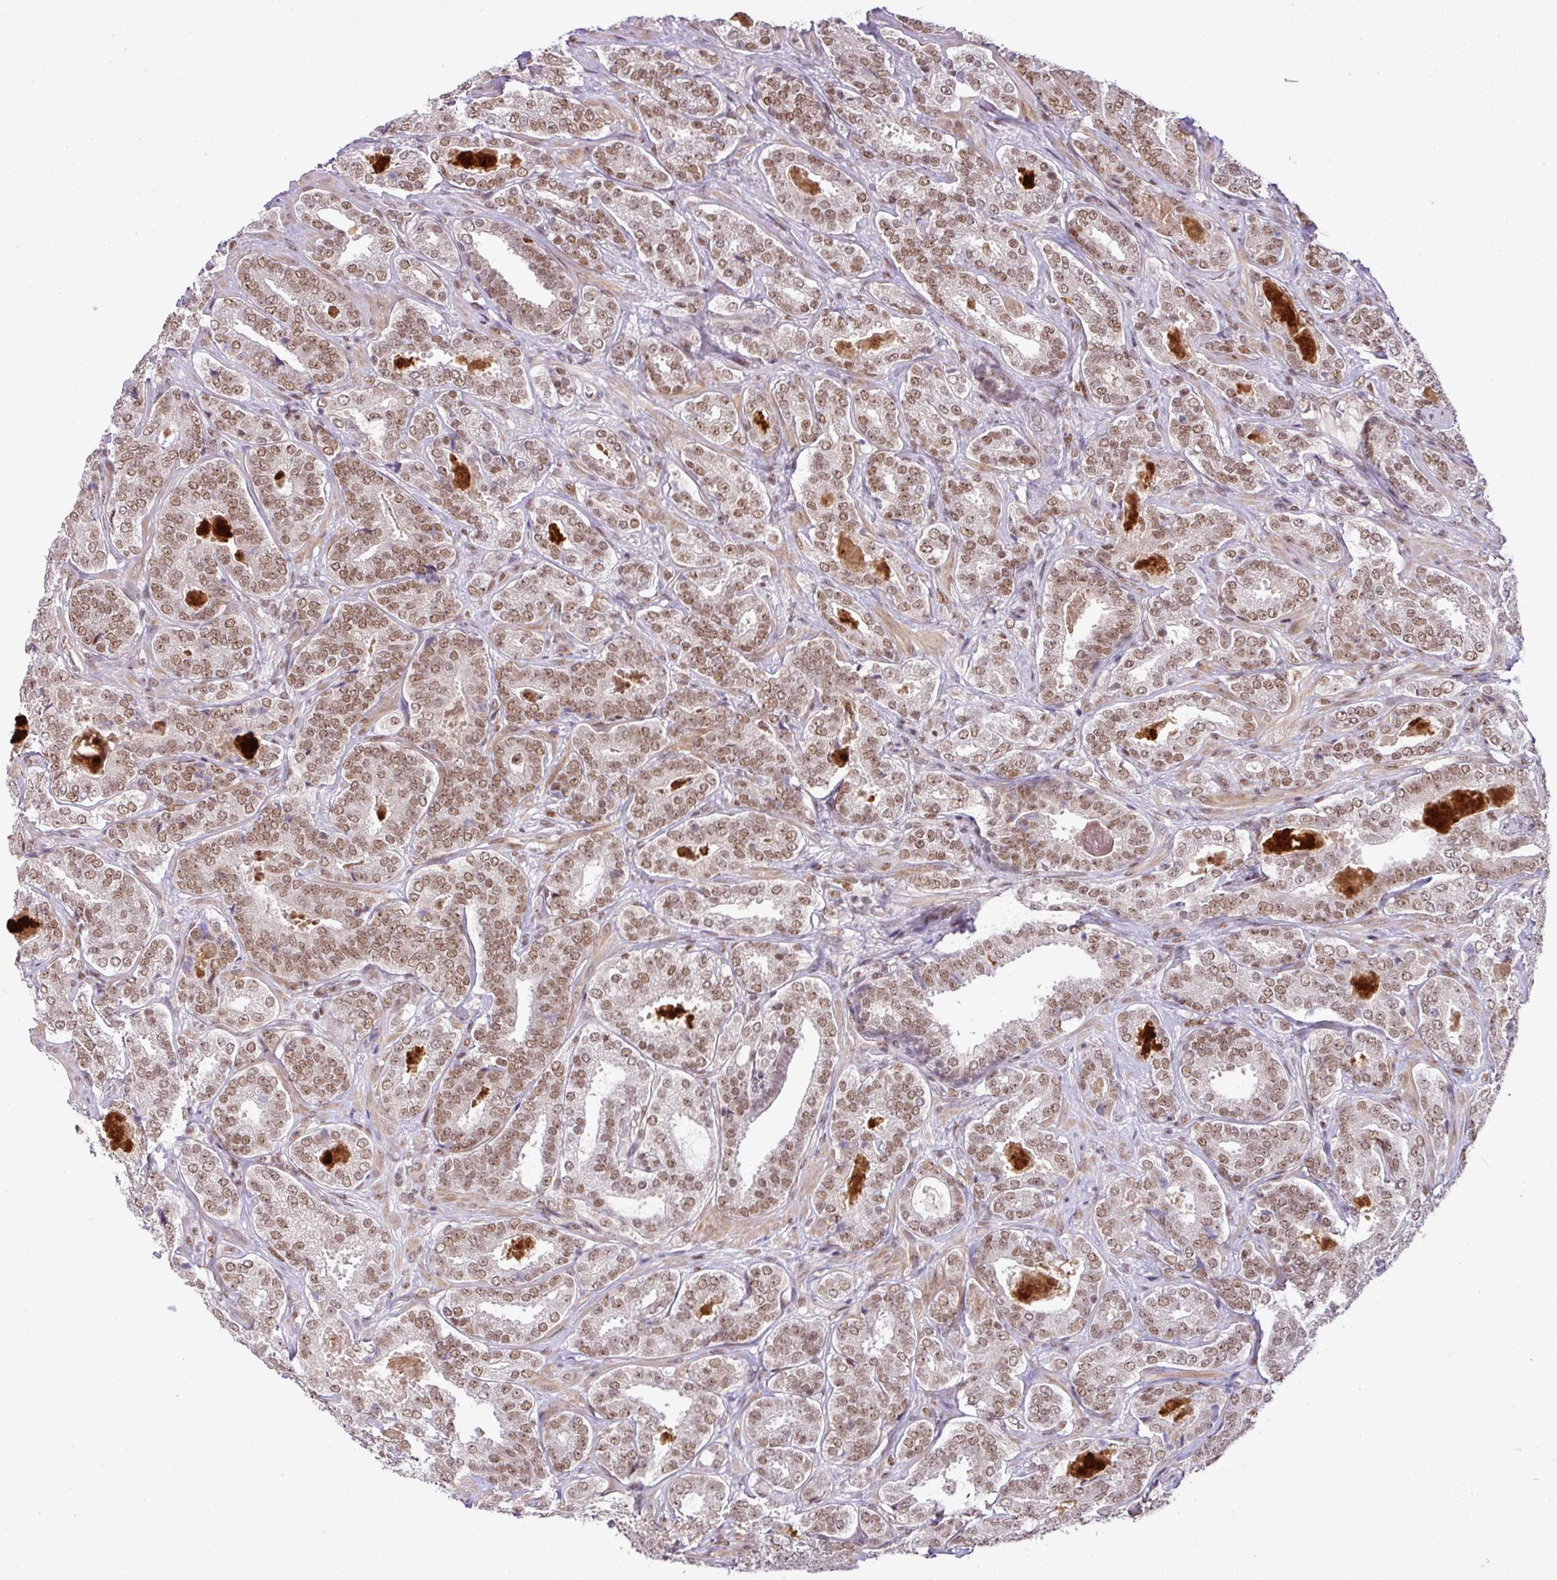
{"staining": {"intensity": "moderate", "quantity": ">75%", "location": "nuclear"}, "tissue": "prostate cancer", "cell_type": "Tumor cells", "image_type": "cancer", "snomed": [{"axis": "morphology", "description": "Adenocarcinoma, High grade"}, {"axis": "topography", "description": "Prostate"}], "caption": "This is an image of IHC staining of prostate cancer (adenocarcinoma (high-grade)), which shows moderate staining in the nuclear of tumor cells.", "gene": "PGAP4", "patient": {"sex": "male", "age": 65}}